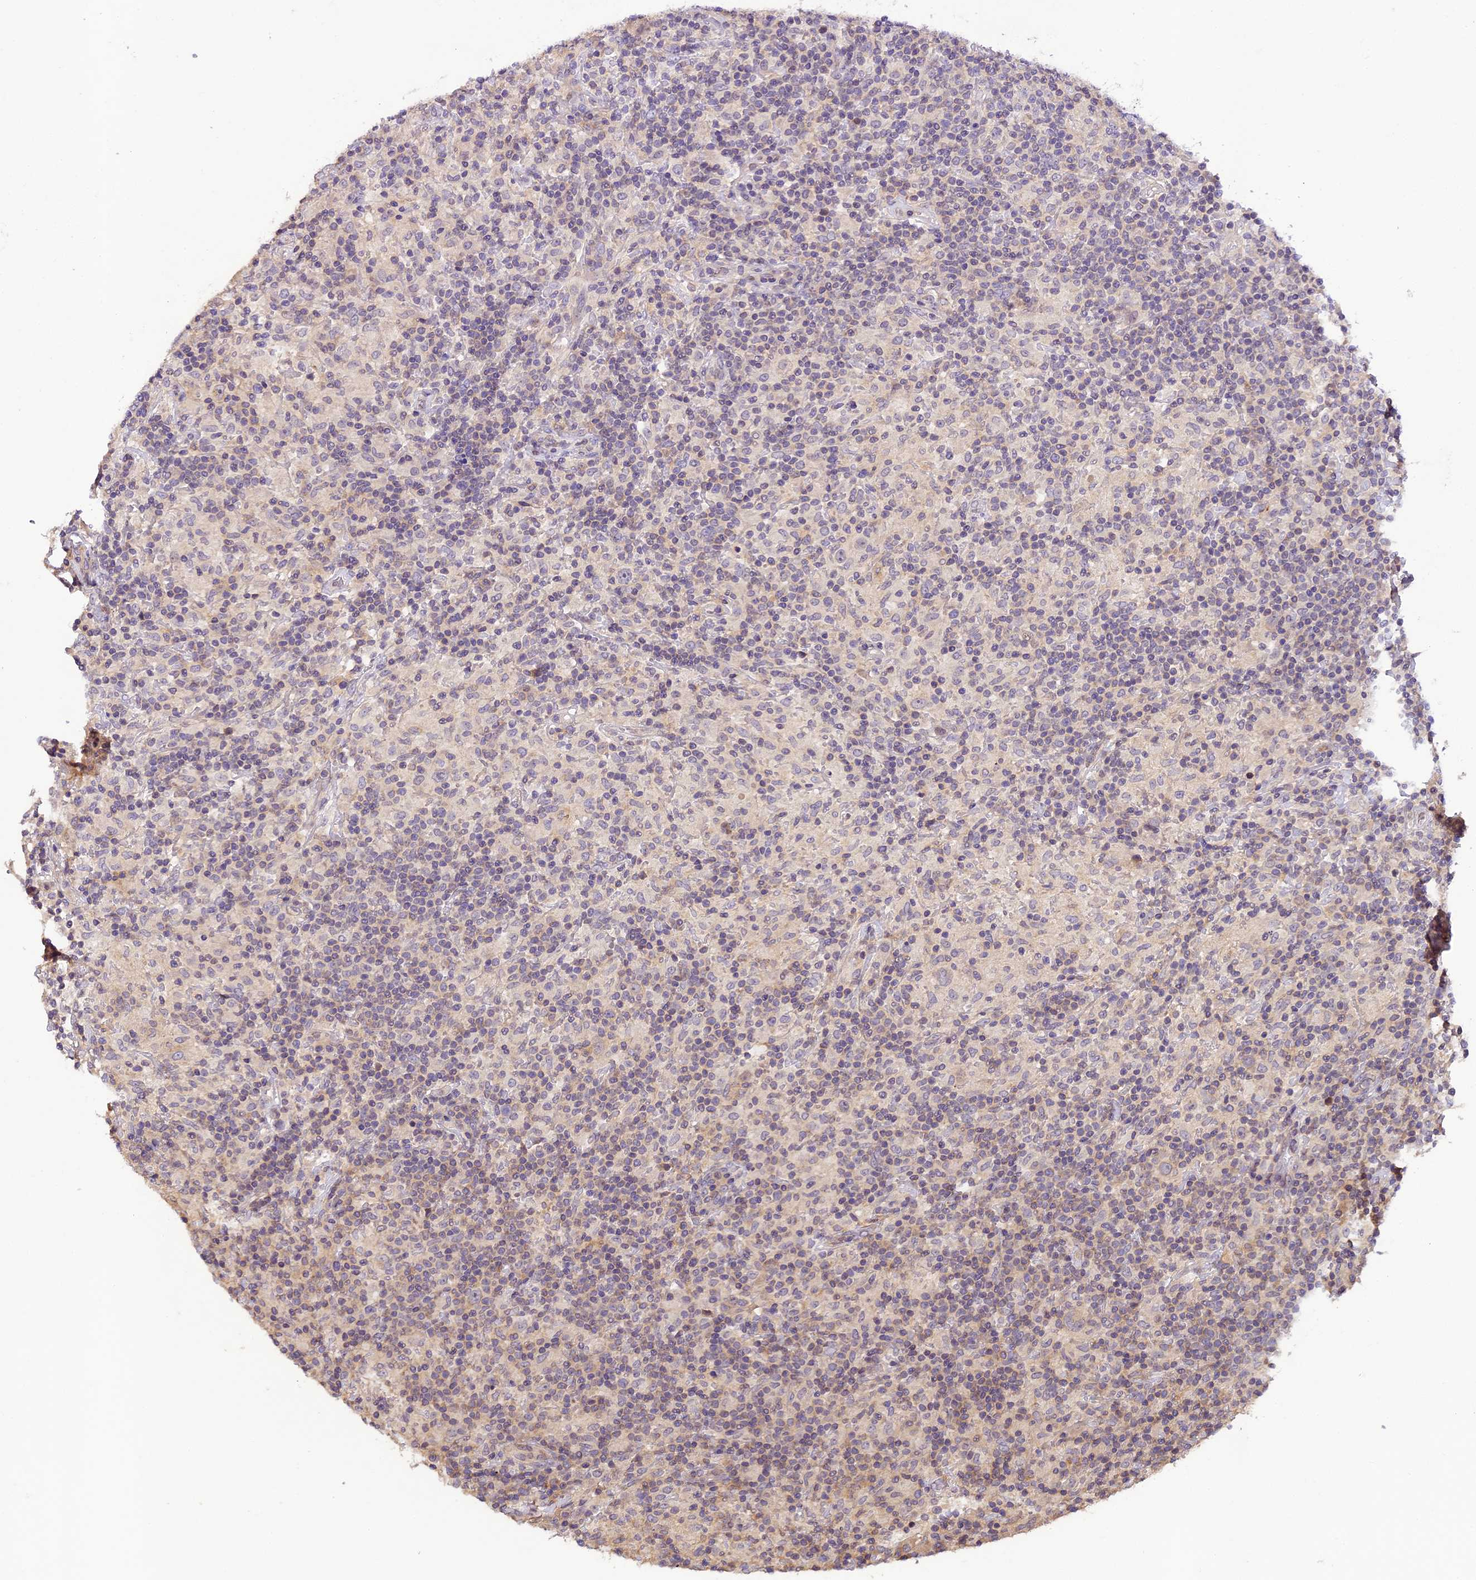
{"staining": {"intensity": "negative", "quantity": "none", "location": "none"}, "tissue": "lymphoma", "cell_type": "Tumor cells", "image_type": "cancer", "snomed": [{"axis": "morphology", "description": "Hodgkin's disease, NOS"}, {"axis": "topography", "description": "Lymph node"}], "caption": "Image shows no protein staining in tumor cells of lymphoma tissue.", "gene": "DGKH", "patient": {"sex": "male", "age": 70}}